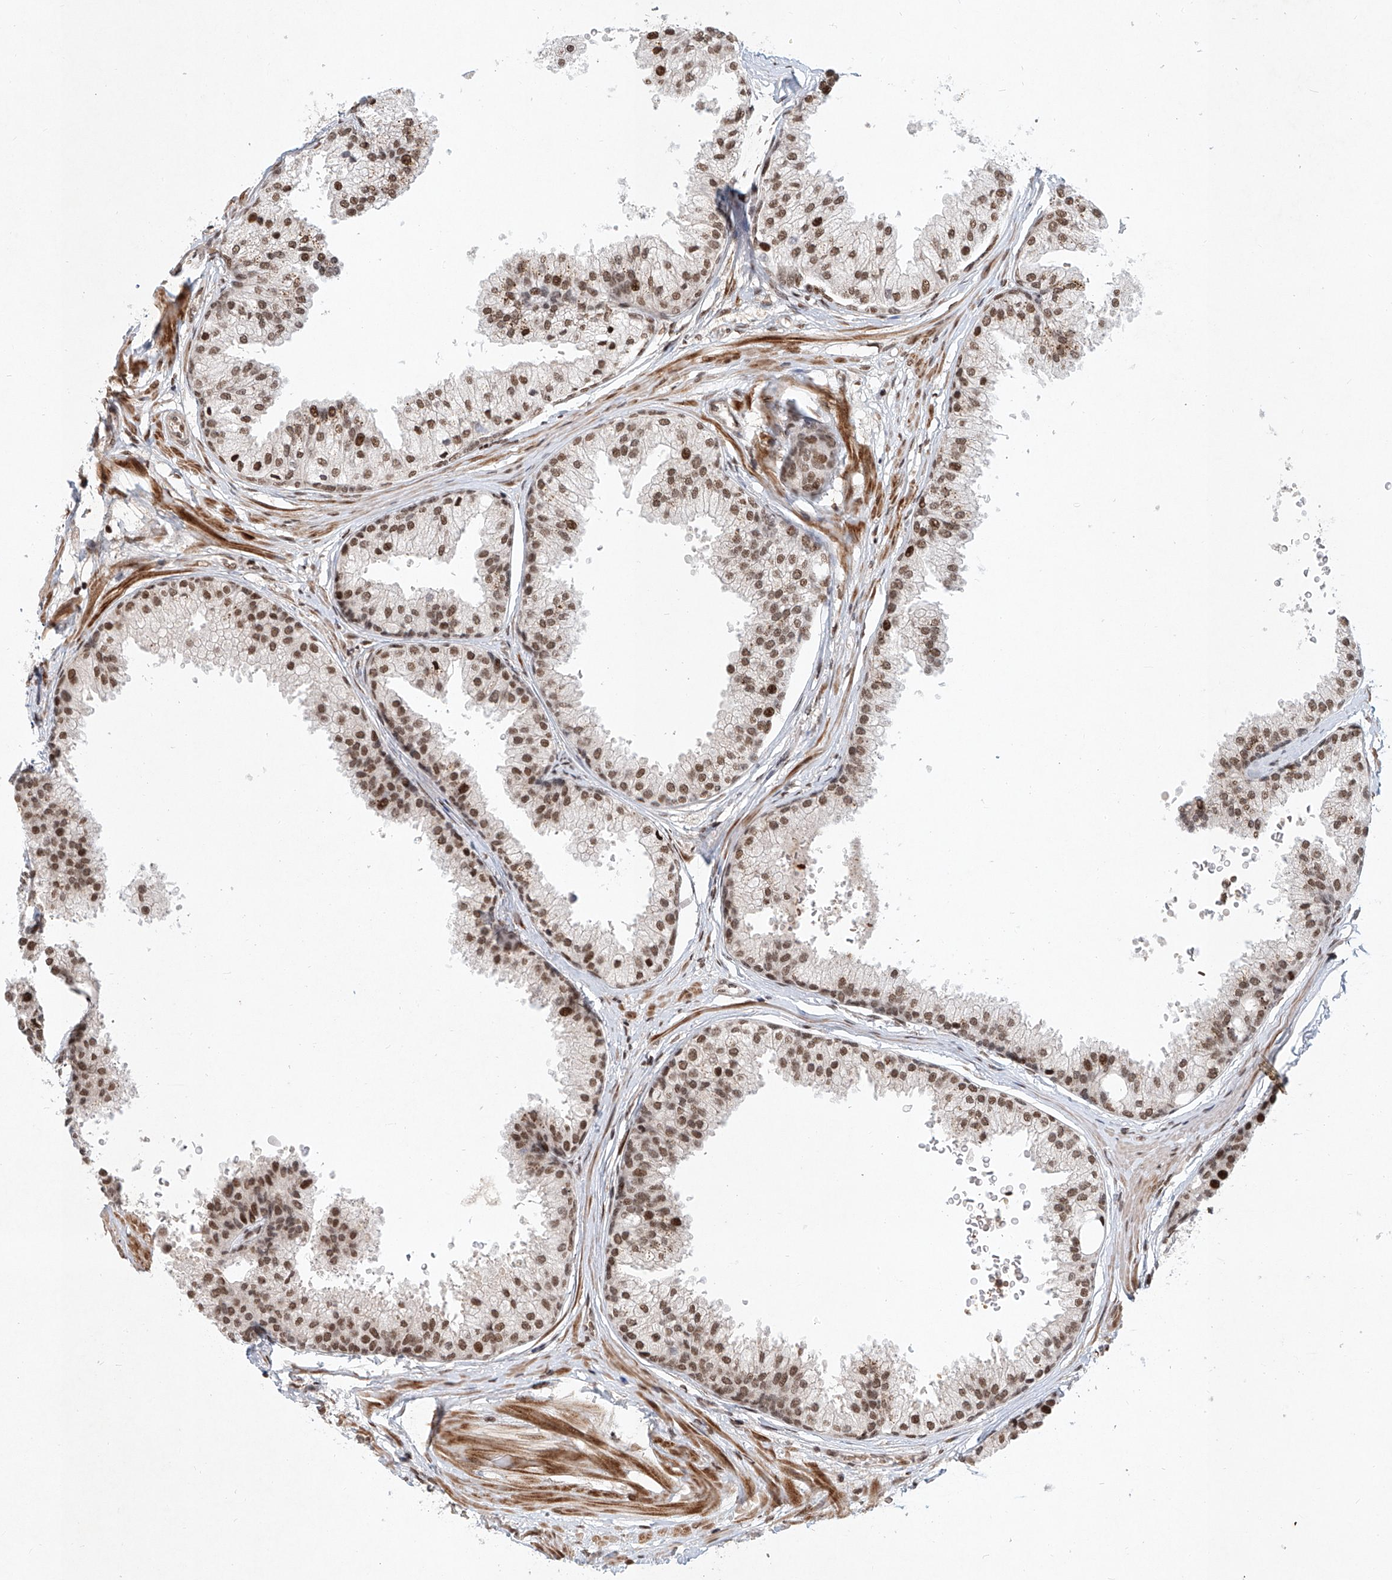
{"staining": {"intensity": "moderate", "quantity": ">75%", "location": "nuclear"}, "tissue": "prostate", "cell_type": "Glandular cells", "image_type": "normal", "snomed": [{"axis": "morphology", "description": "Normal tissue, NOS"}, {"axis": "topography", "description": "Prostate"}], "caption": "Benign prostate reveals moderate nuclear staining in approximately >75% of glandular cells (Brightfield microscopy of DAB IHC at high magnification)..", "gene": "ZNF470", "patient": {"sex": "male", "age": 48}}